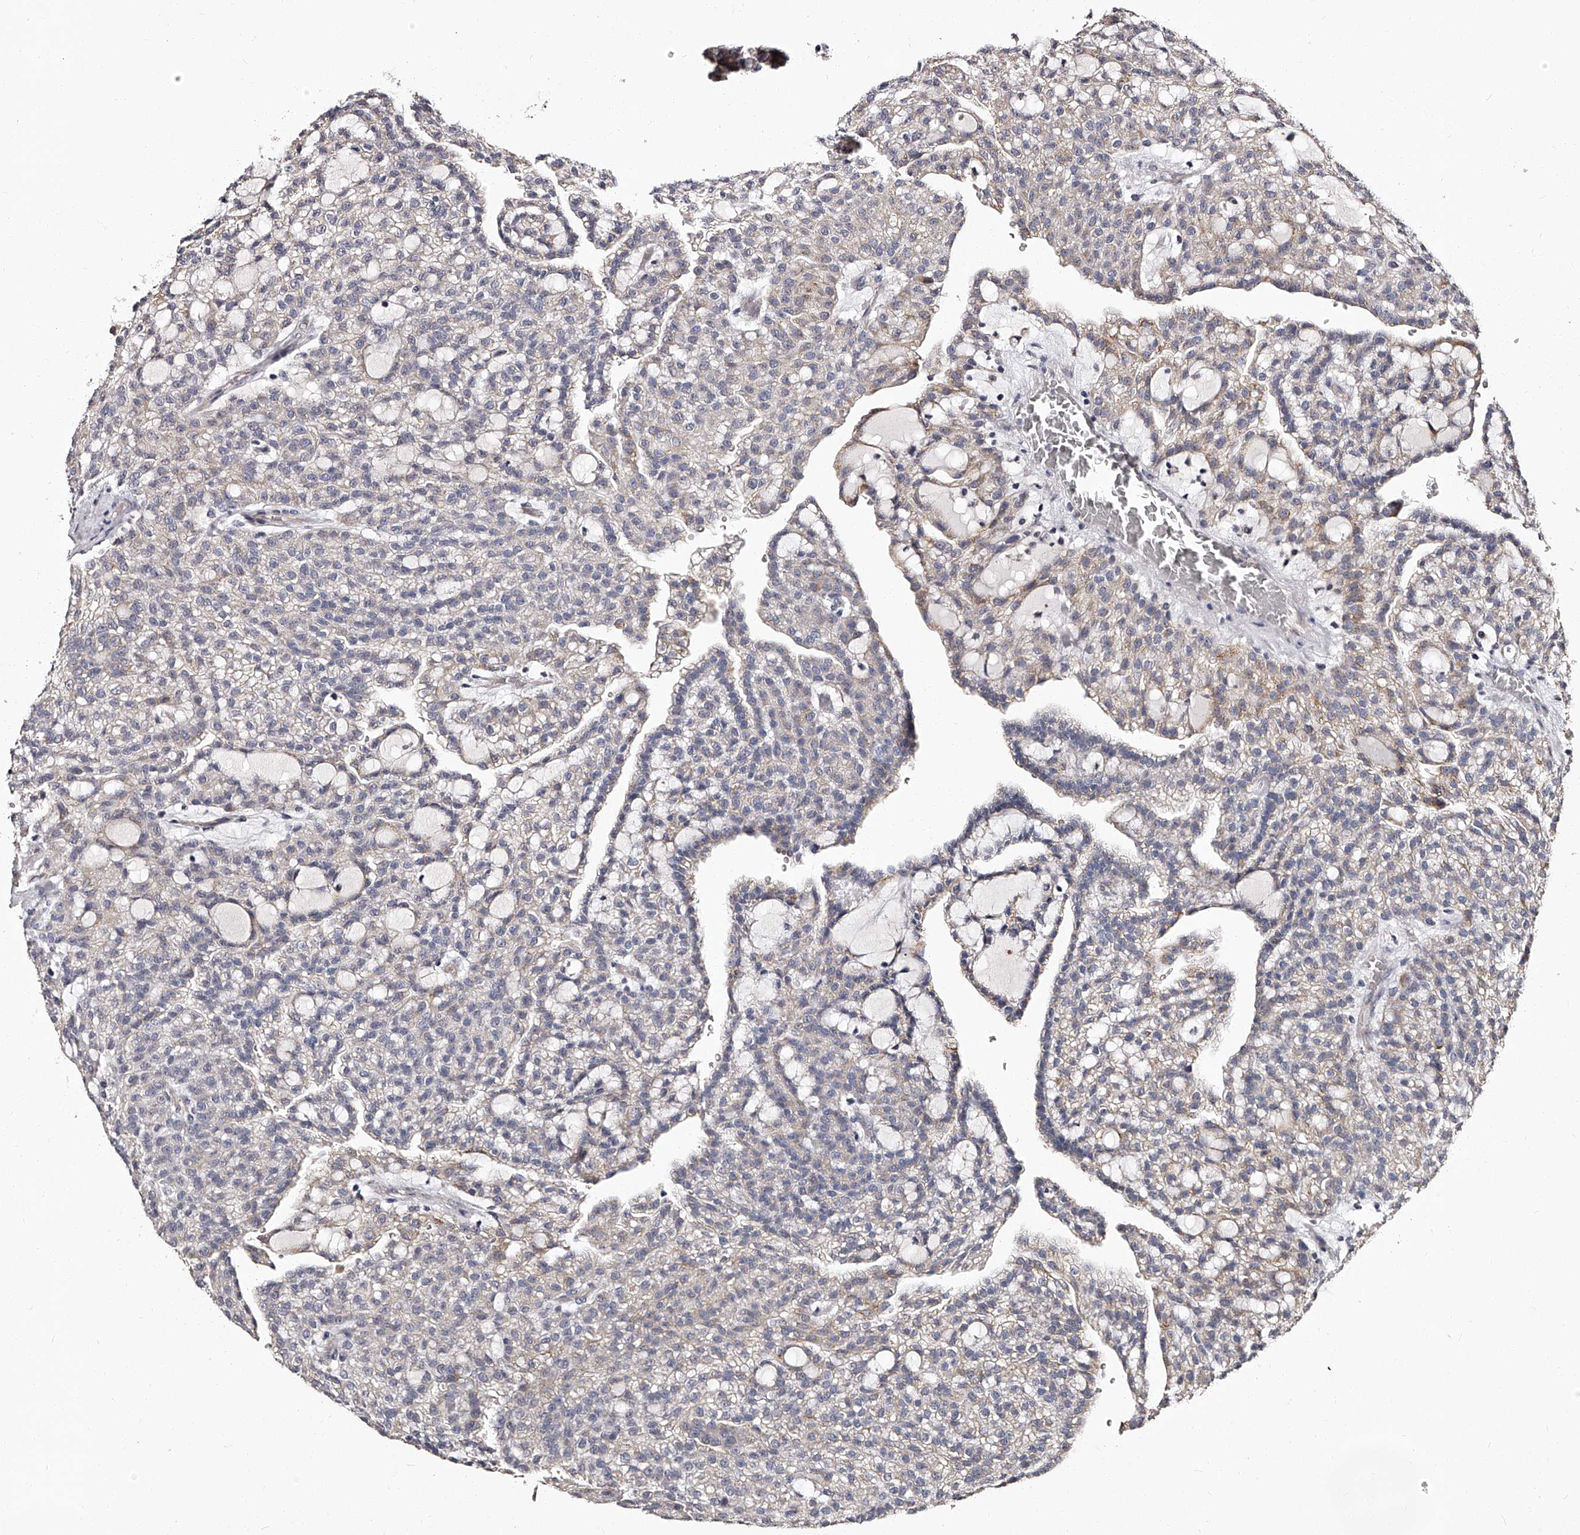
{"staining": {"intensity": "negative", "quantity": "none", "location": "none"}, "tissue": "renal cancer", "cell_type": "Tumor cells", "image_type": "cancer", "snomed": [{"axis": "morphology", "description": "Adenocarcinoma, NOS"}, {"axis": "topography", "description": "Kidney"}], "caption": "DAB immunohistochemical staining of renal adenocarcinoma exhibits no significant expression in tumor cells. Nuclei are stained in blue.", "gene": "RSC1A1", "patient": {"sex": "male", "age": 63}}